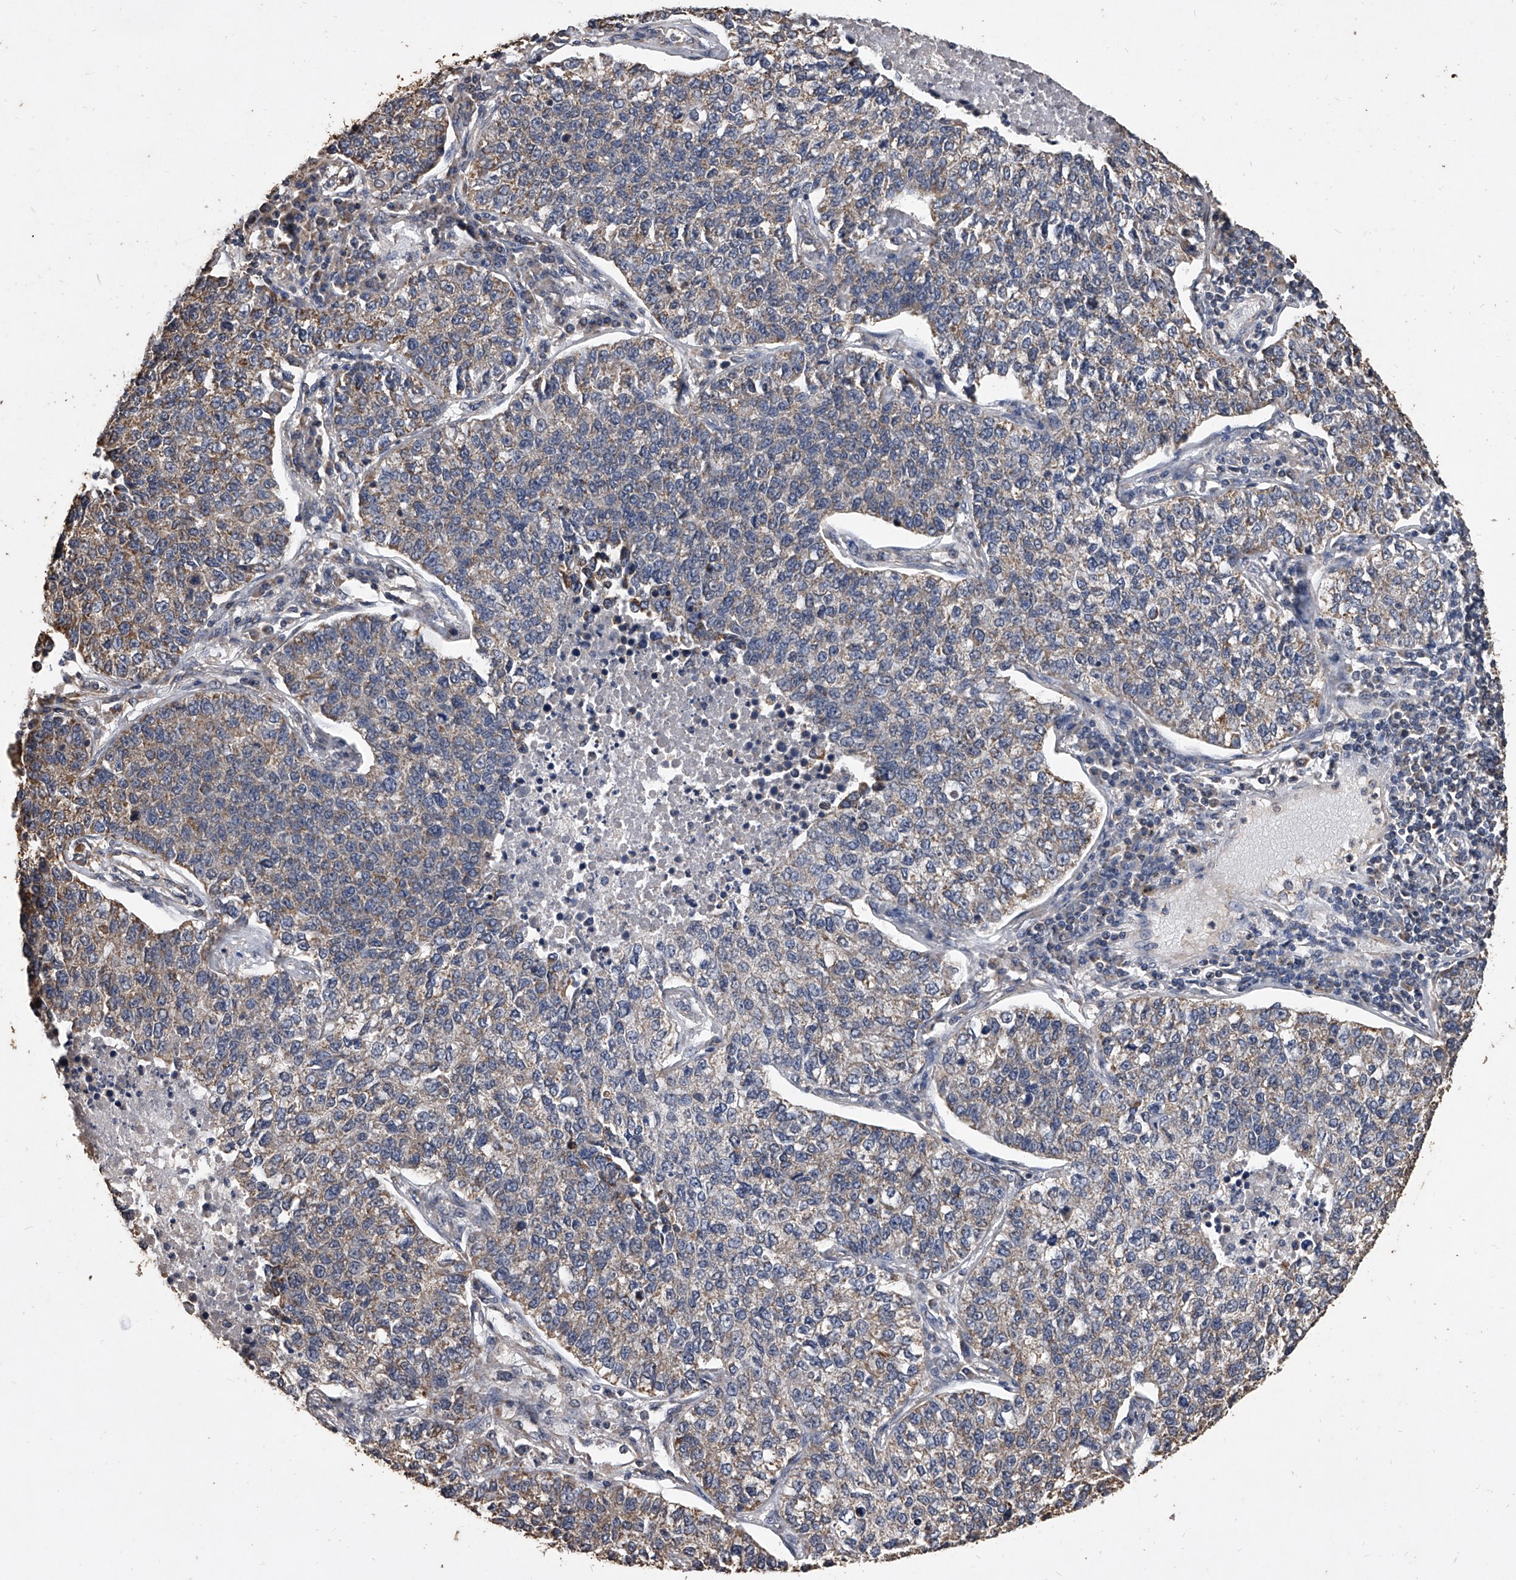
{"staining": {"intensity": "moderate", "quantity": "<25%", "location": "cytoplasmic/membranous"}, "tissue": "lung cancer", "cell_type": "Tumor cells", "image_type": "cancer", "snomed": [{"axis": "morphology", "description": "Adenocarcinoma, NOS"}, {"axis": "topography", "description": "Lung"}], "caption": "Moderate cytoplasmic/membranous staining for a protein is present in about <25% of tumor cells of lung adenocarcinoma using immunohistochemistry.", "gene": "MRPL28", "patient": {"sex": "male", "age": 49}}